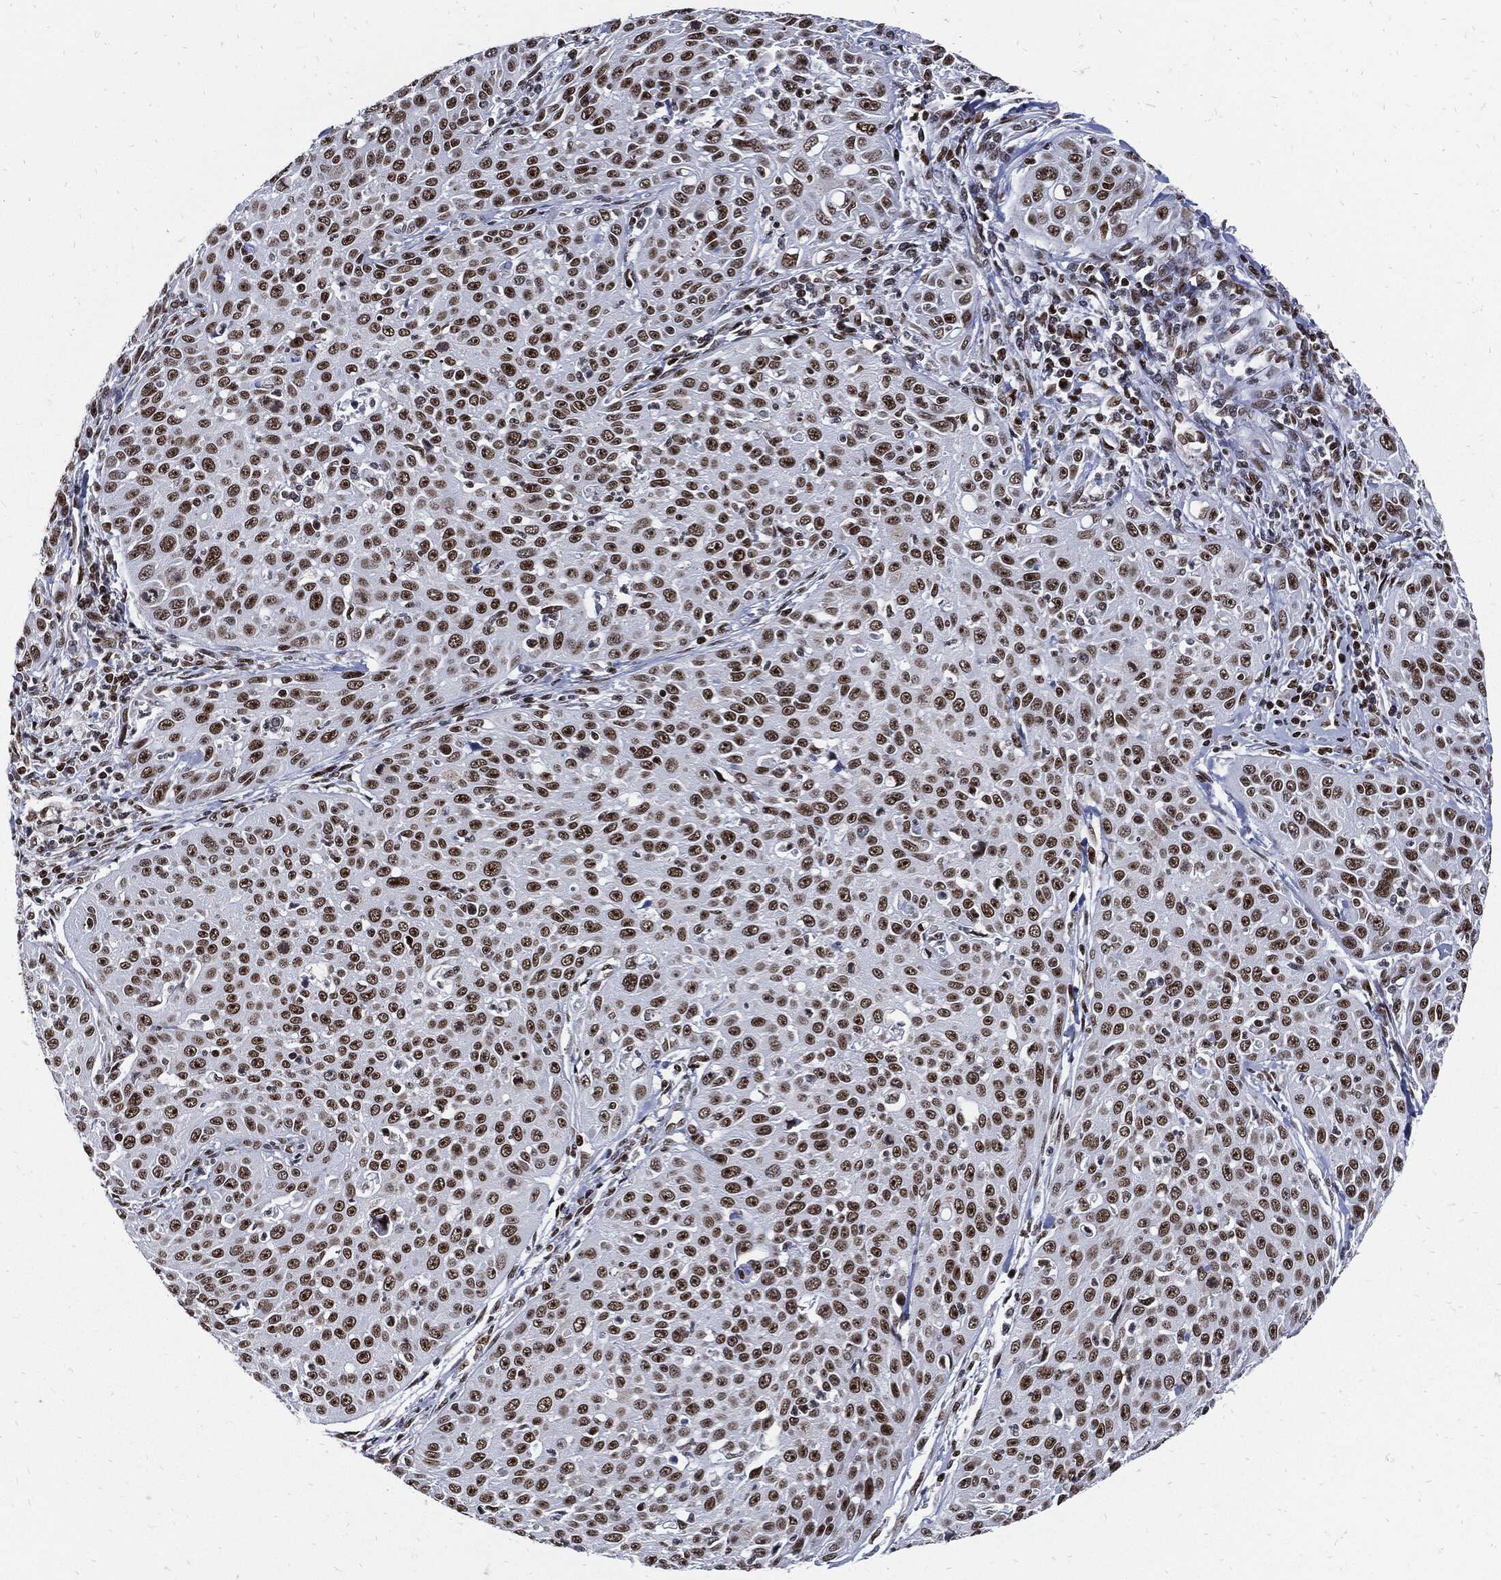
{"staining": {"intensity": "moderate", "quantity": ">75%", "location": "nuclear"}, "tissue": "cervical cancer", "cell_type": "Tumor cells", "image_type": "cancer", "snomed": [{"axis": "morphology", "description": "Squamous cell carcinoma, NOS"}, {"axis": "topography", "description": "Cervix"}], "caption": "Immunohistochemical staining of cervical cancer demonstrates moderate nuclear protein staining in approximately >75% of tumor cells.", "gene": "TERF2", "patient": {"sex": "female", "age": 26}}